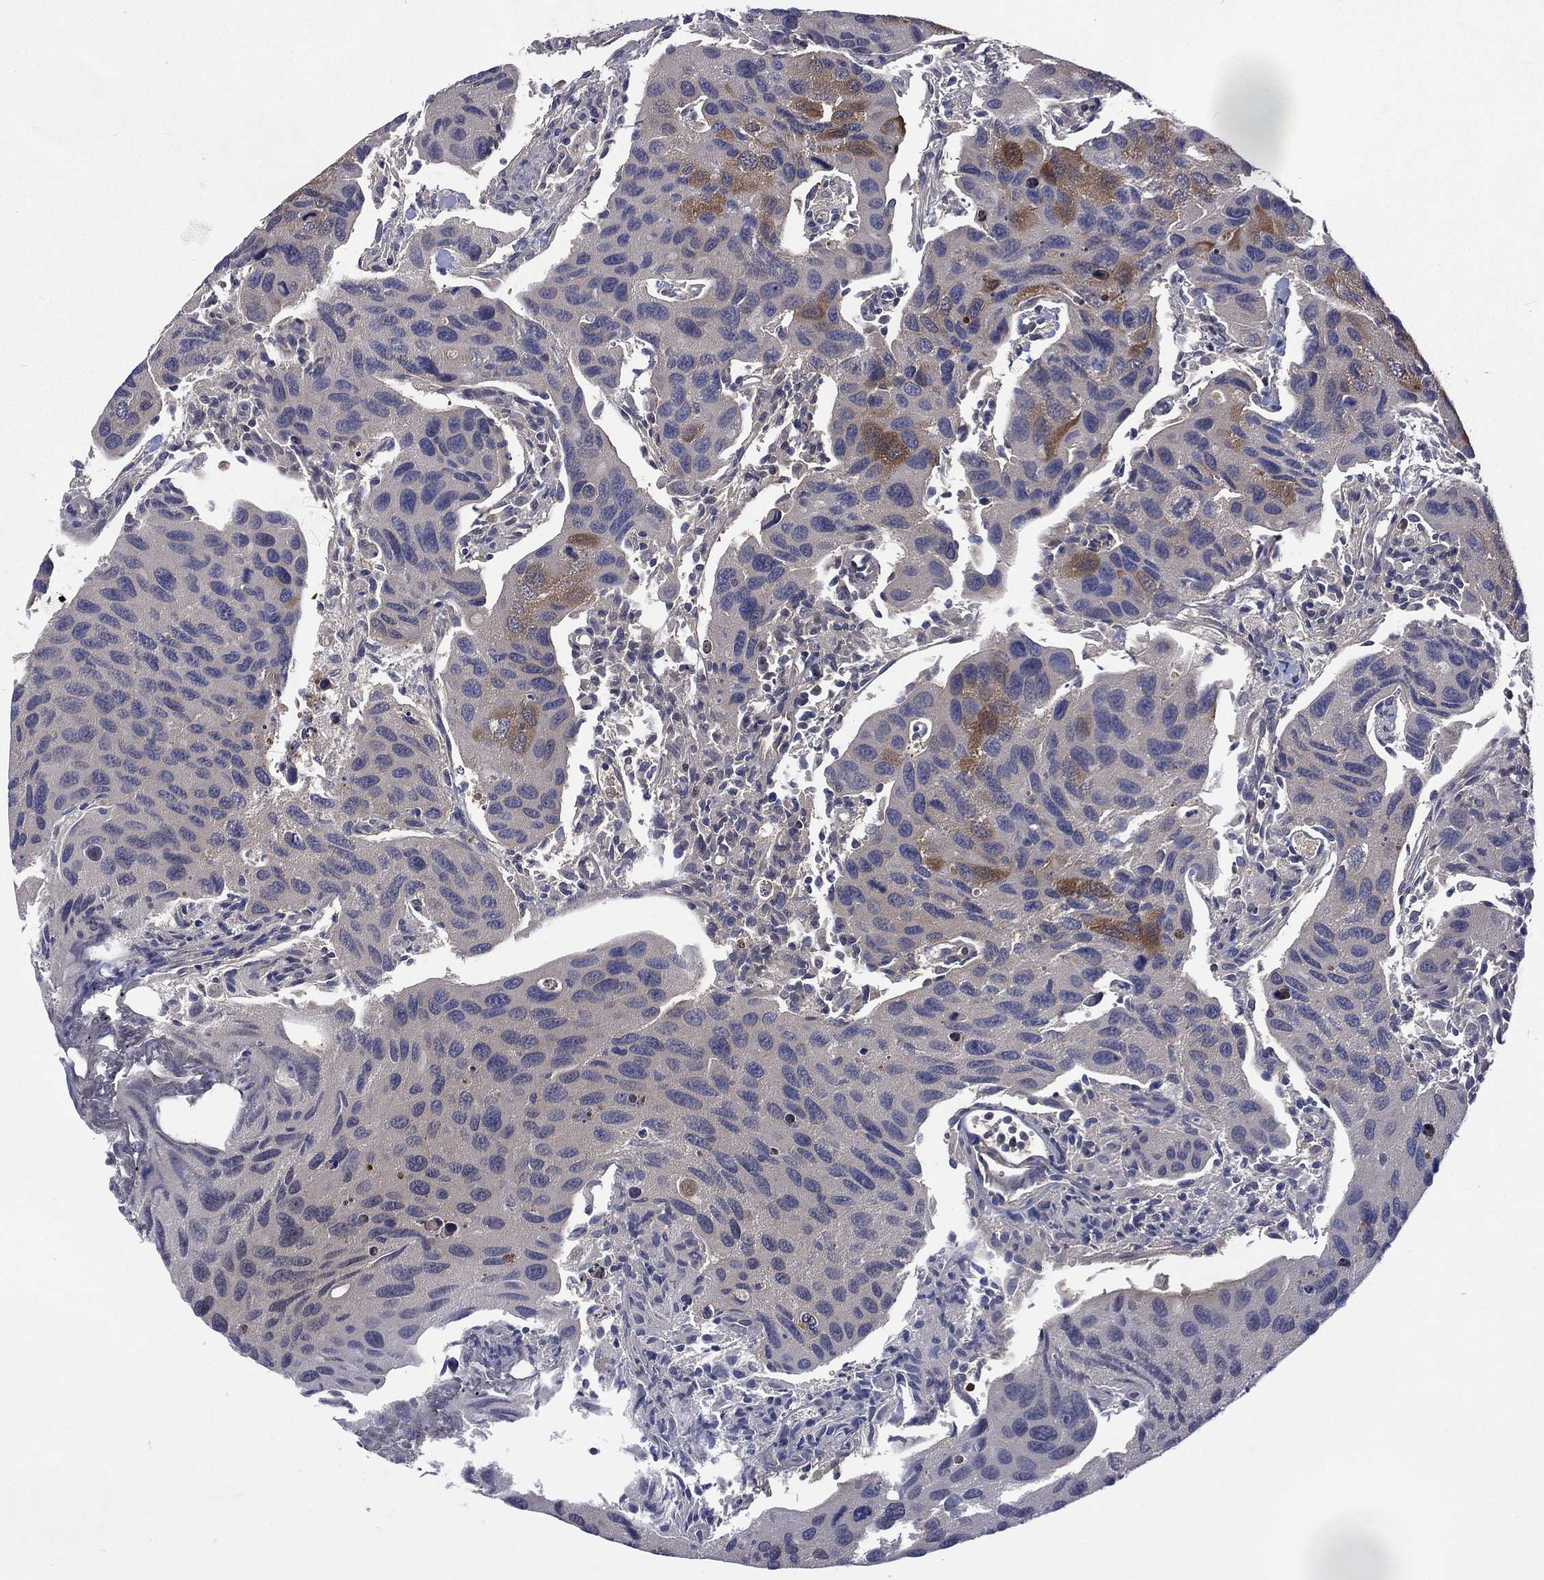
{"staining": {"intensity": "strong", "quantity": "<25%", "location": "cytoplasmic/membranous"}, "tissue": "urothelial cancer", "cell_type": "Tumor cells", "image_type": "cancer", "snomed": [{"axis": "morphology", "description": "Urothelial carcinoma, High grade"}, {"axis": "topography", "description": "Urinary bladder"}], "caption": "Tumor cells demonstrate medium levels of strong cytoplasmic/membranous positivity in about <25% of cells in high-grade urothelial carcinoma. (brown staining indicates protein expression, while blue staining denotes nuclei).", "gene": "MTAP", "patient": {"sex": "male", "age": 79}}